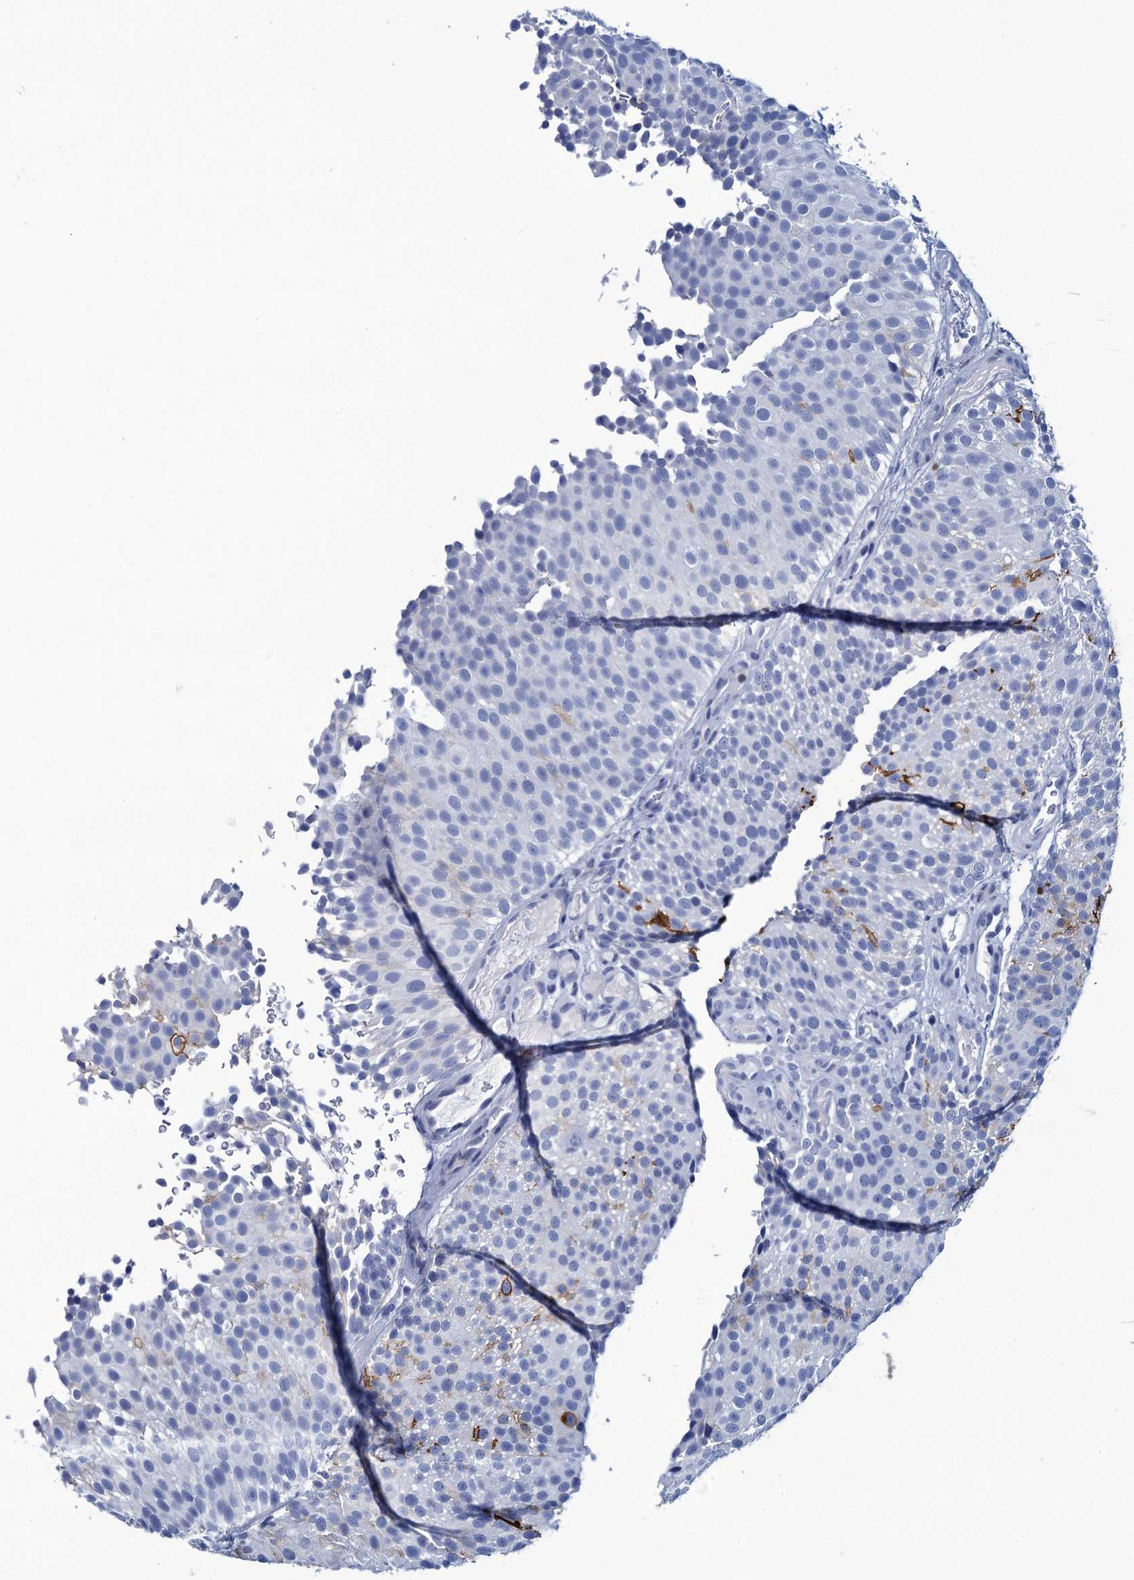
{"staining": {"intensity": "negative", "quantity": "none", "location": "none"}, "tissue": "urothelial cancer", "cell_type": "Tumor cells", "image_type": "cancer", "snomed": [{"axis": "morphology", "description": "Urothelial carcinoma, Low grade"}, {"axis": "topography", "description": "Urinary bladder"}], "caption": "The immunohistochemistry (IHC) micrograph has no significant positivity in tumor cells of urothelial cancer tissue.", "gene": "RHCG", "patient": {"sex": "male", "age": 78}}